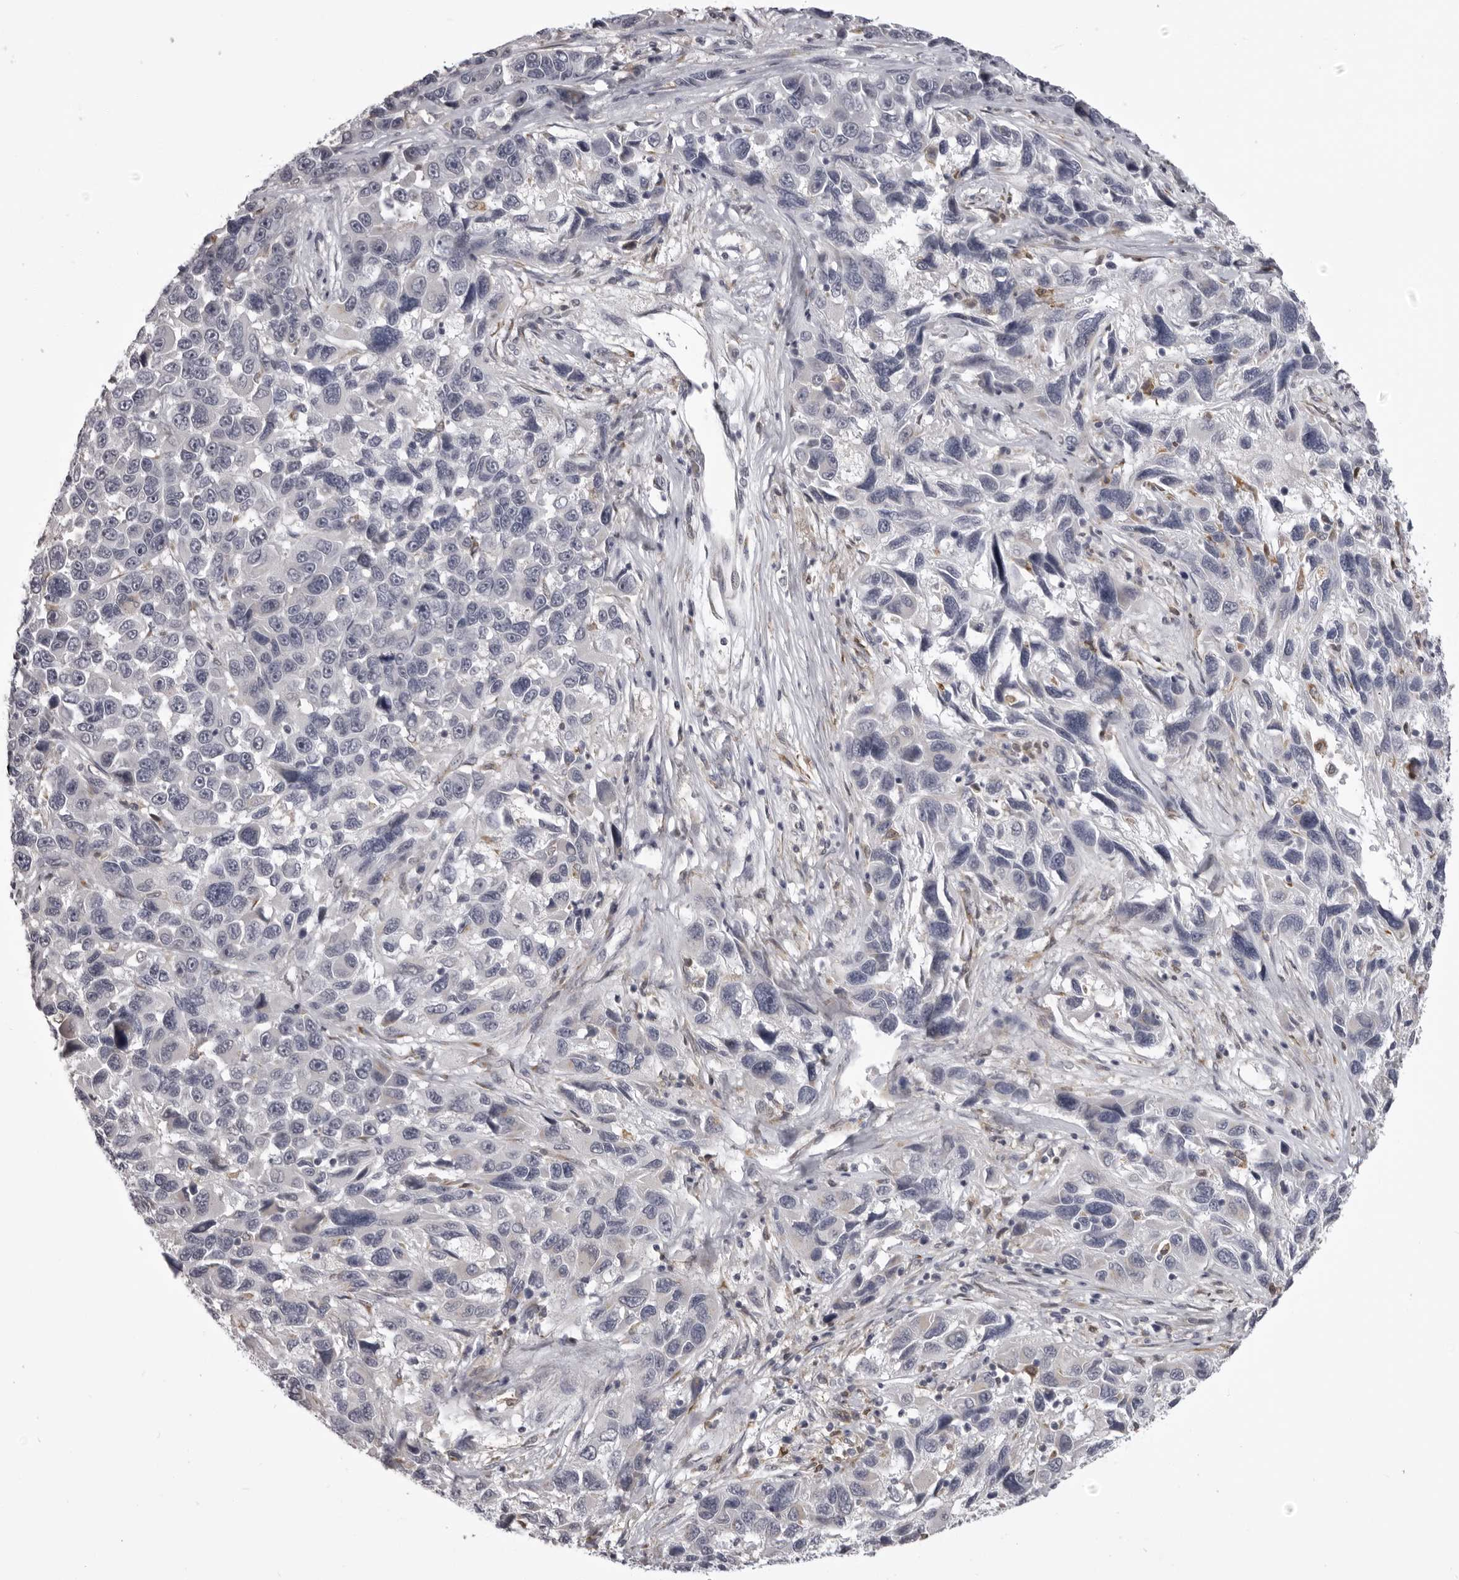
{"staining": {"intensity": "negative", "quantity": "none", "location": "none"}, "tissue": "melanoma", "cell_type": "Tumor cells", "image_type": "cancer", "snomed": [{"axis": "morphology", "description": "Malignant melanoma, NOS"}, {"axis": "topography", "description": "Skin"}], "caption": "Immunohistochemistry of human malignant melanoma exhibits no expression in tumor cells. (DAB IHC visualized using brightfield microscopy, high magnification).", "gene": "NCEH1", "patient": {"sex": "male", "age": 53}}